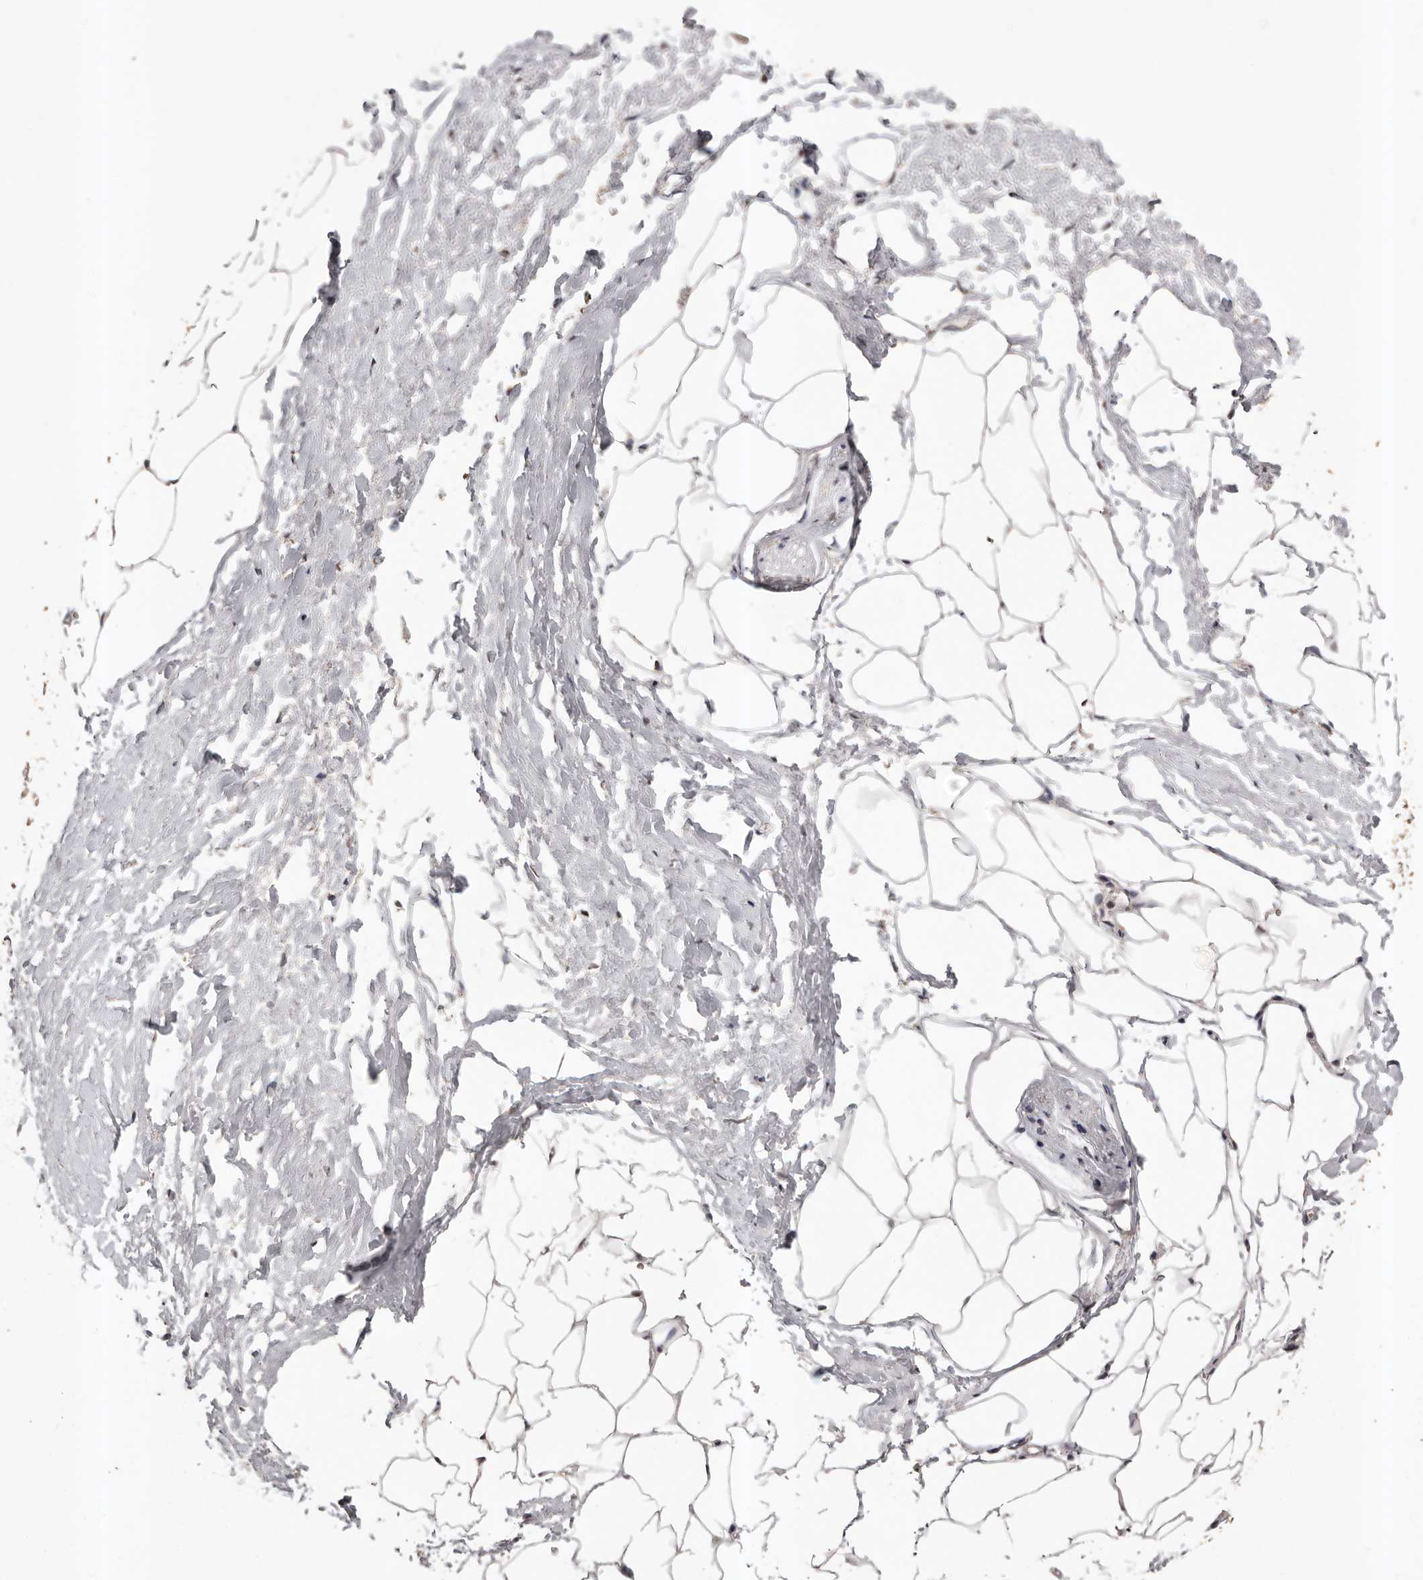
{"staining": {"intensity": "weak", "quantity": ">75%", "location": "cytoplasmic/membranous"}, "tissue": "adipose tissue", "cell_type": "Adipocytes", "image_type": "normal", "snomed": [{"axis": "morphology", "description": "Normal tissue, NOS"}, {"axis": "morphology", "description": "Adenocarcinoma, Low grade"}, {"axis": "topography", "description": "Prostate"}, {"axis": "topography", "description": "Peripheral nerve tissue"}], "caption": "Immunohistochemical staining of normal adipose tissue displays low levels of weak cytoplasmic/membranous expression in approximately >75% of adipocytes.", "gene": "VPS37A", "patient": {"sex": "male", "age": 63}}